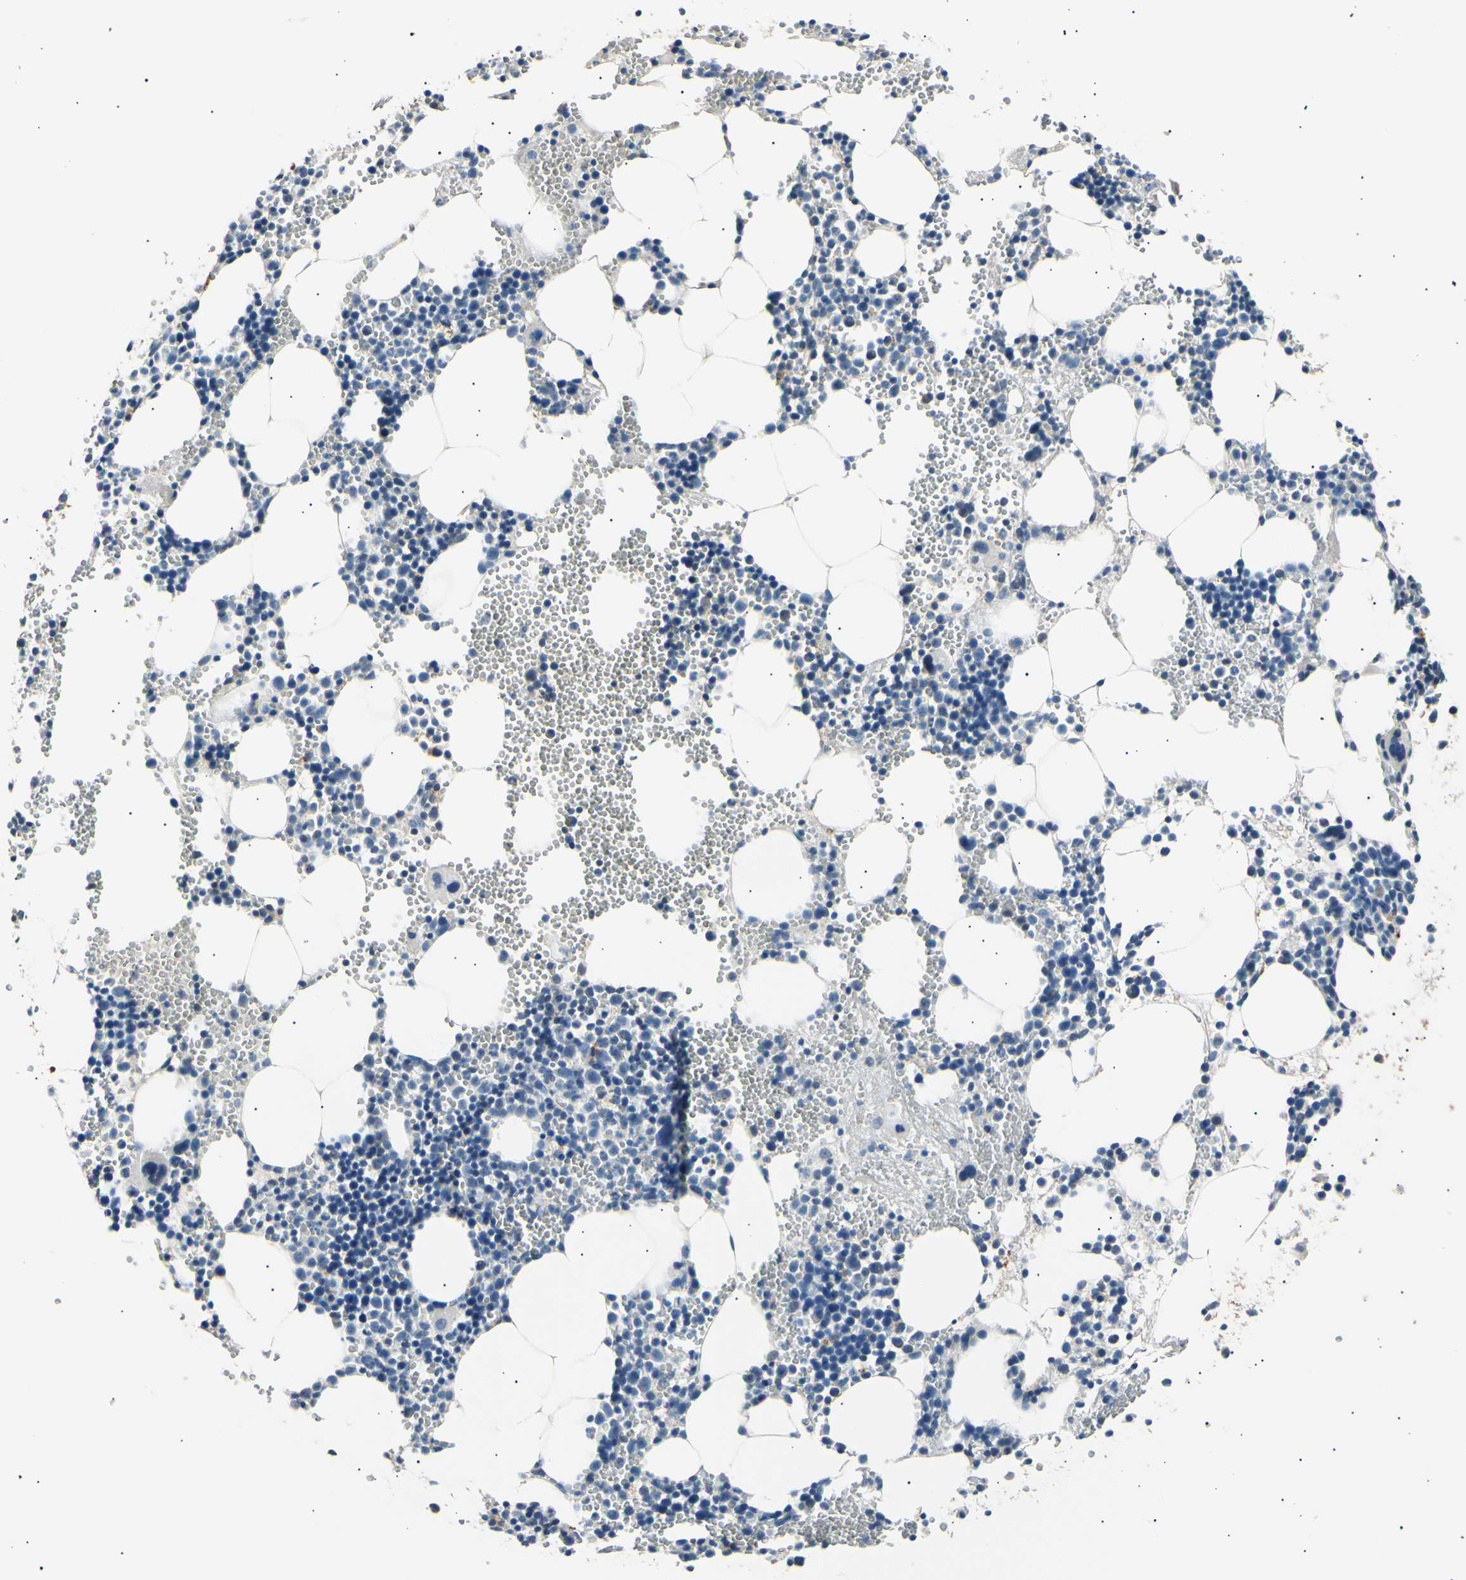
{"staining": {"intensity": "negative", "quantity": "none", "location": "none"}, "tissue": "bone marrow", "cell_type": "Hematopoietic cells", "image_type": "normal", "snomed": [{"axis": "morphology", "description": "Normal tissue, NOS"}, {"axis": "morphology", "description": "Inflammation, NOS"}, {"axis": "topography", "description": "Bone marrow"}], "caption": "Immunohistochemical staining of unremarkable human bone marrow shows no significant staining in hematopoietic cells. (Brightfield microscopy of DAB immunohistochemistry at high magnification).", "gene": "LDLR", "patient": {"sex": "male", "age": 42}}